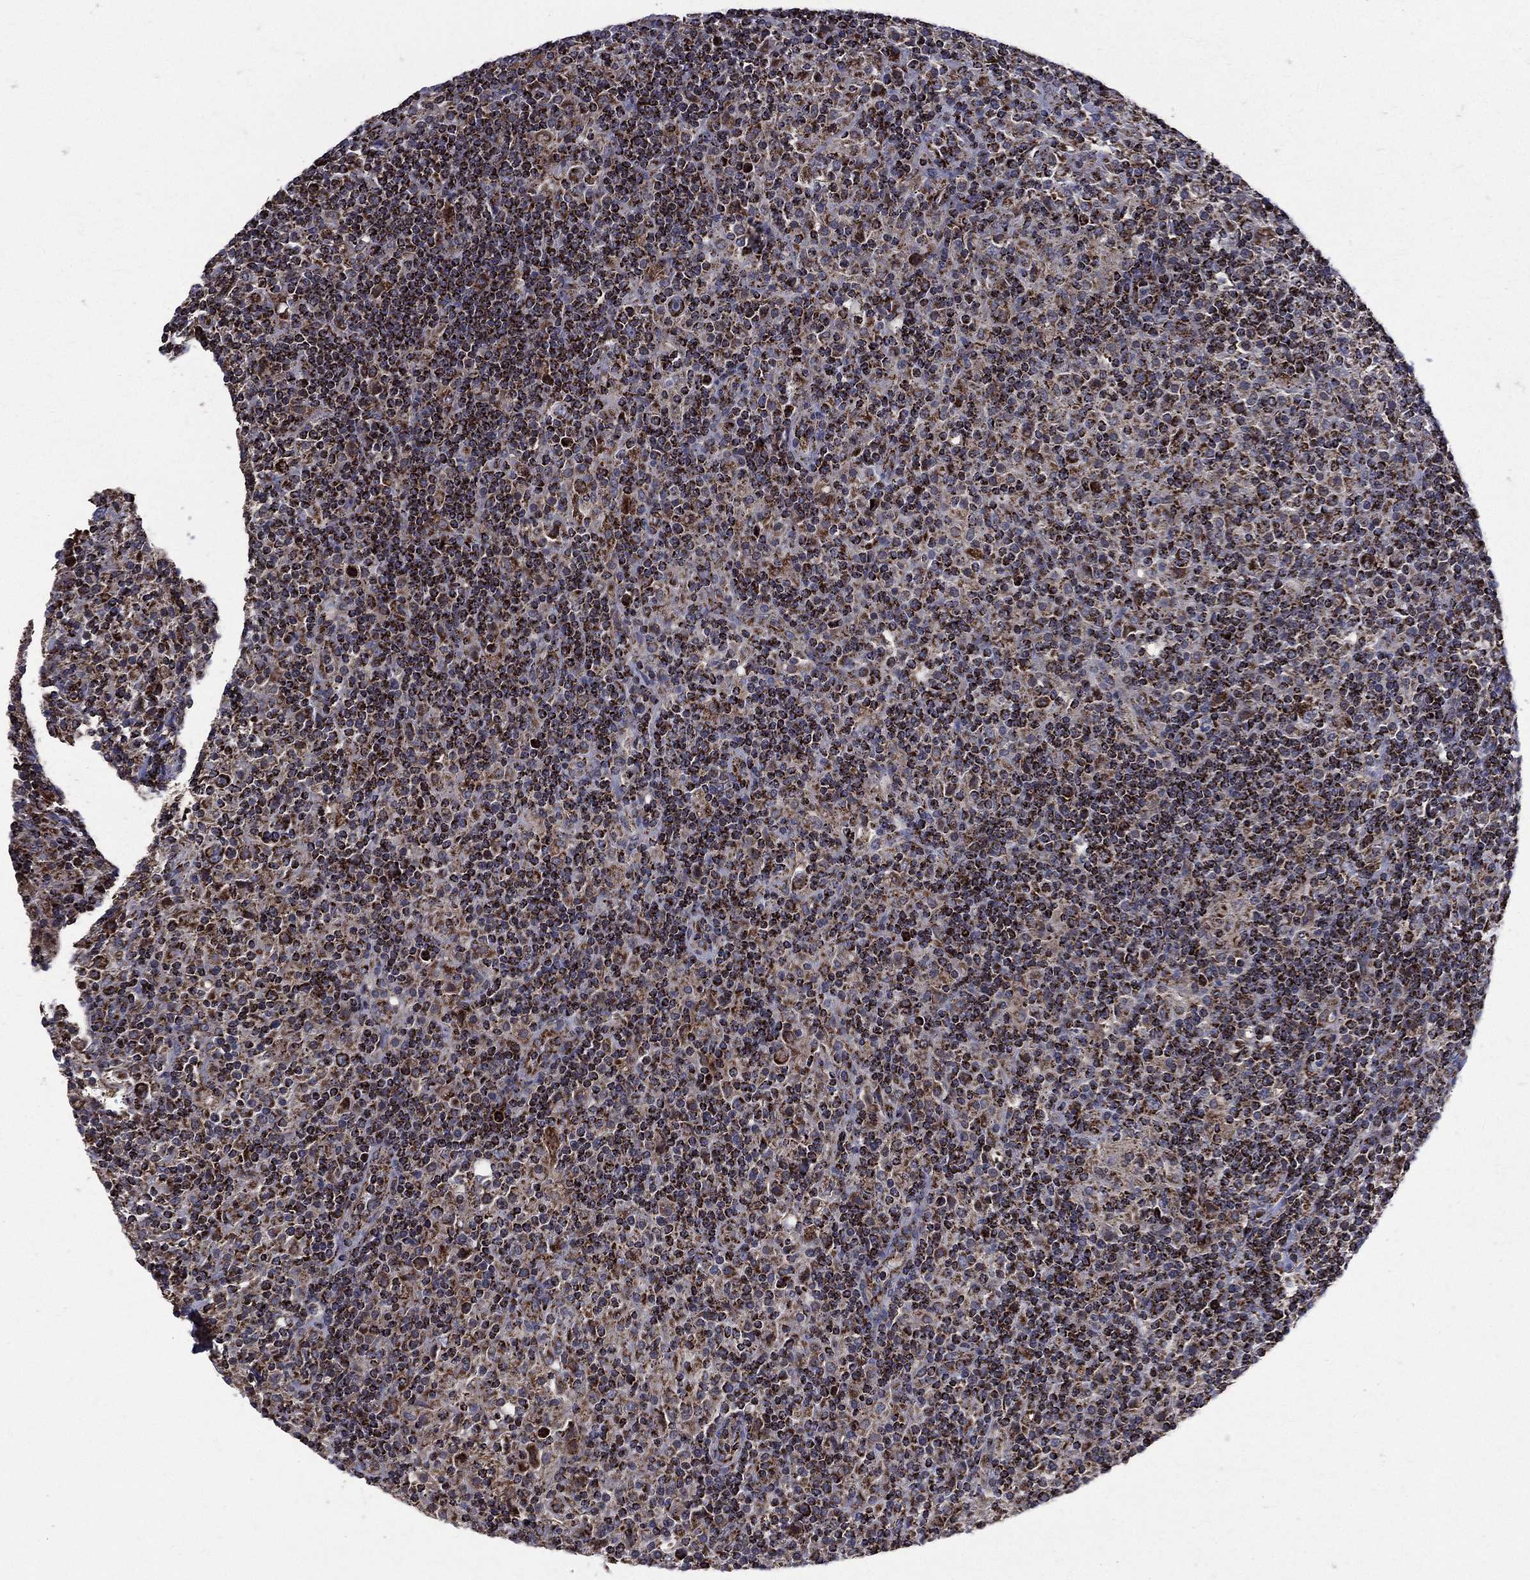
{"staining": {"intensity": "strong", "quantity": ">75%", "location": "cytoplasmic/membranous"}, "tissue": "lymphoma", "cell_type": "Tumor cells", "image_type": "cancer", "snomed": [{"axis": "morphology", "description": "Hodgkin's disease, NOS"}, {"axis": "topography", "description": "Lymph node"}], "caption": "The histopathology image displays a brown stain indicating the presence of a protein in the cytoplasmic/membranous of tumor cells in lymphoma.", "gene": "GOT2", "patient": {"sex": "male", "age": 70}}